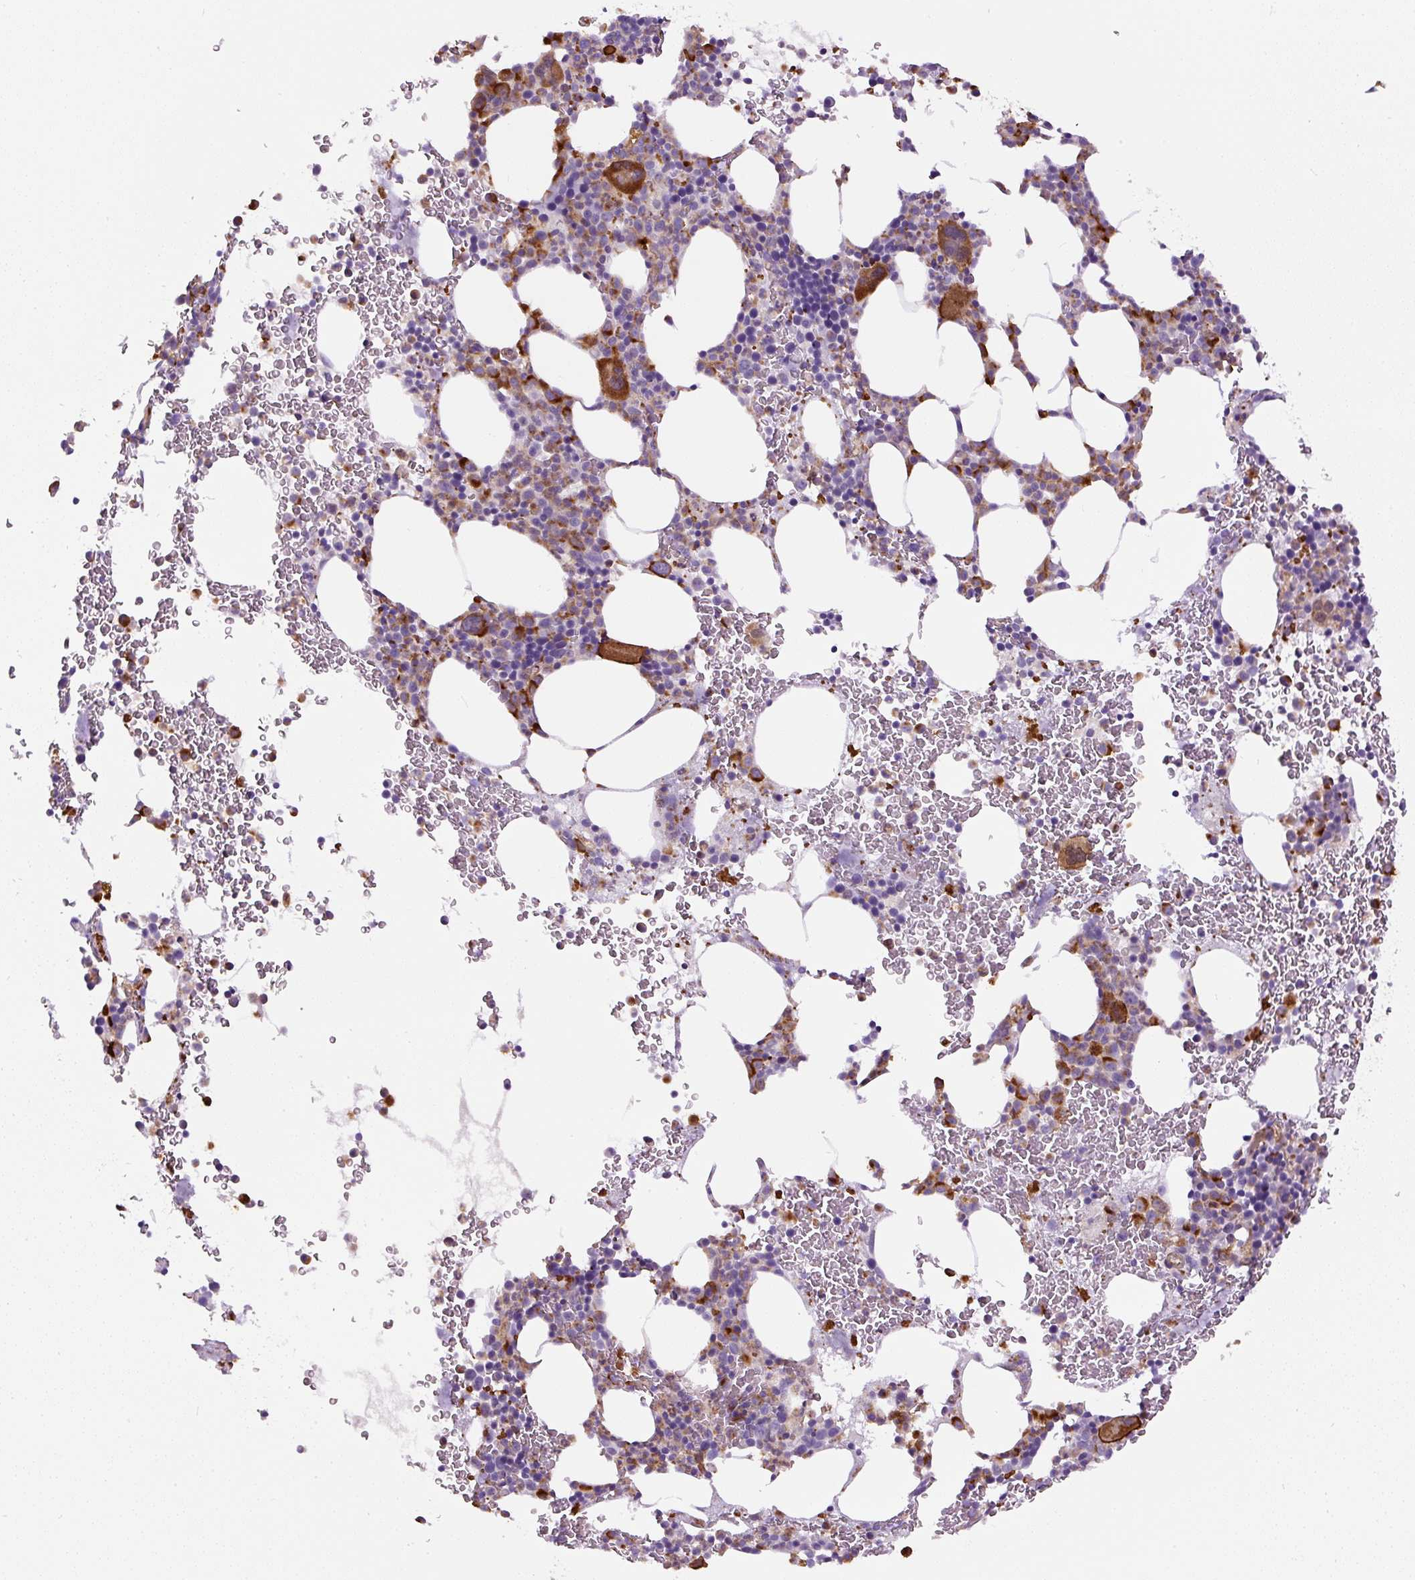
{"staining": {"intensity": "moderate", "quantity": "<25%", "location": "cytoplasmic/membranous"}, "tissue": "bone marrow", "cell_type": "Hematopoietic cells", "image_type": "normal", "snomed": [{"axis": "morphology", "description": "Normal tissue, NOS"}, {"axis": "topography", "description": "Bone marrow"}], "caption": "Human bone marrow stained with a brown dye shows moderate cytoplasmic/membranous positive positivity in approximately <25% of hematopoietic cells.", "gene": "B3GALT5", "patient": {"sex": "male", "age": 62}}